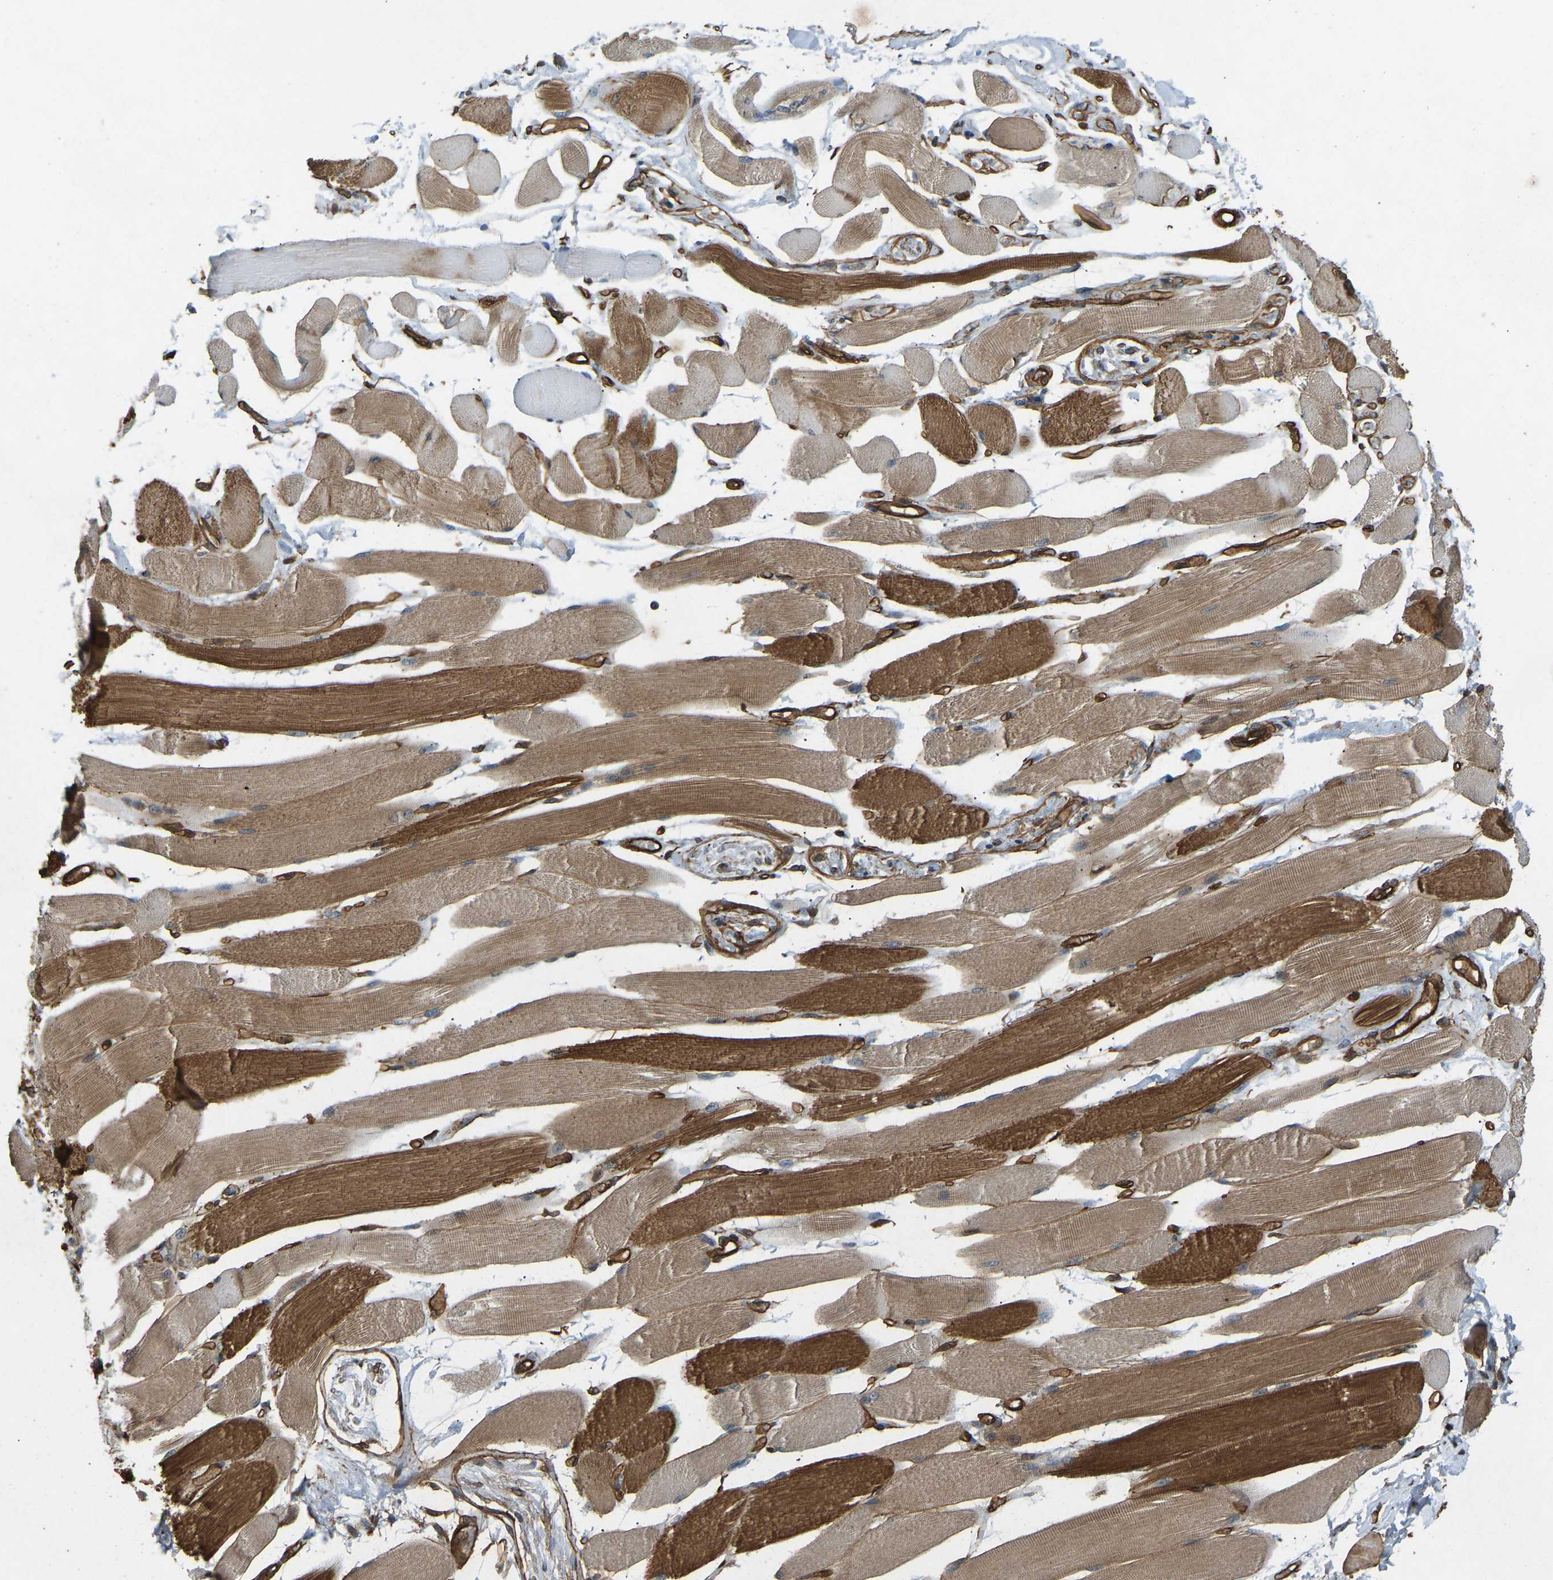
{"staining": {"intensity": "strong", "quantity": "25%-75%", "location": "cytoplasmic/membranous"}, "tissue": "skeletal muscle", "cell_type": "Myocytes", "image_type": "normal", "snomed": [{"axis": "morphology", "description": "Normal tissue, NOS"}, {"axis": "topography", "description": "Skeletal muscle"}, {"axis": "topography", "description": "Peripheral nerve tissue"}], "caption": "IHC (DAB) staining of unremarkable human skeletal muscle exhibits strong cytoplasmic/membranous protein staining in approximately 25%-75% of myocytes.", "gene": "NMB", "patient": {"sex": "female", "age": 84}}